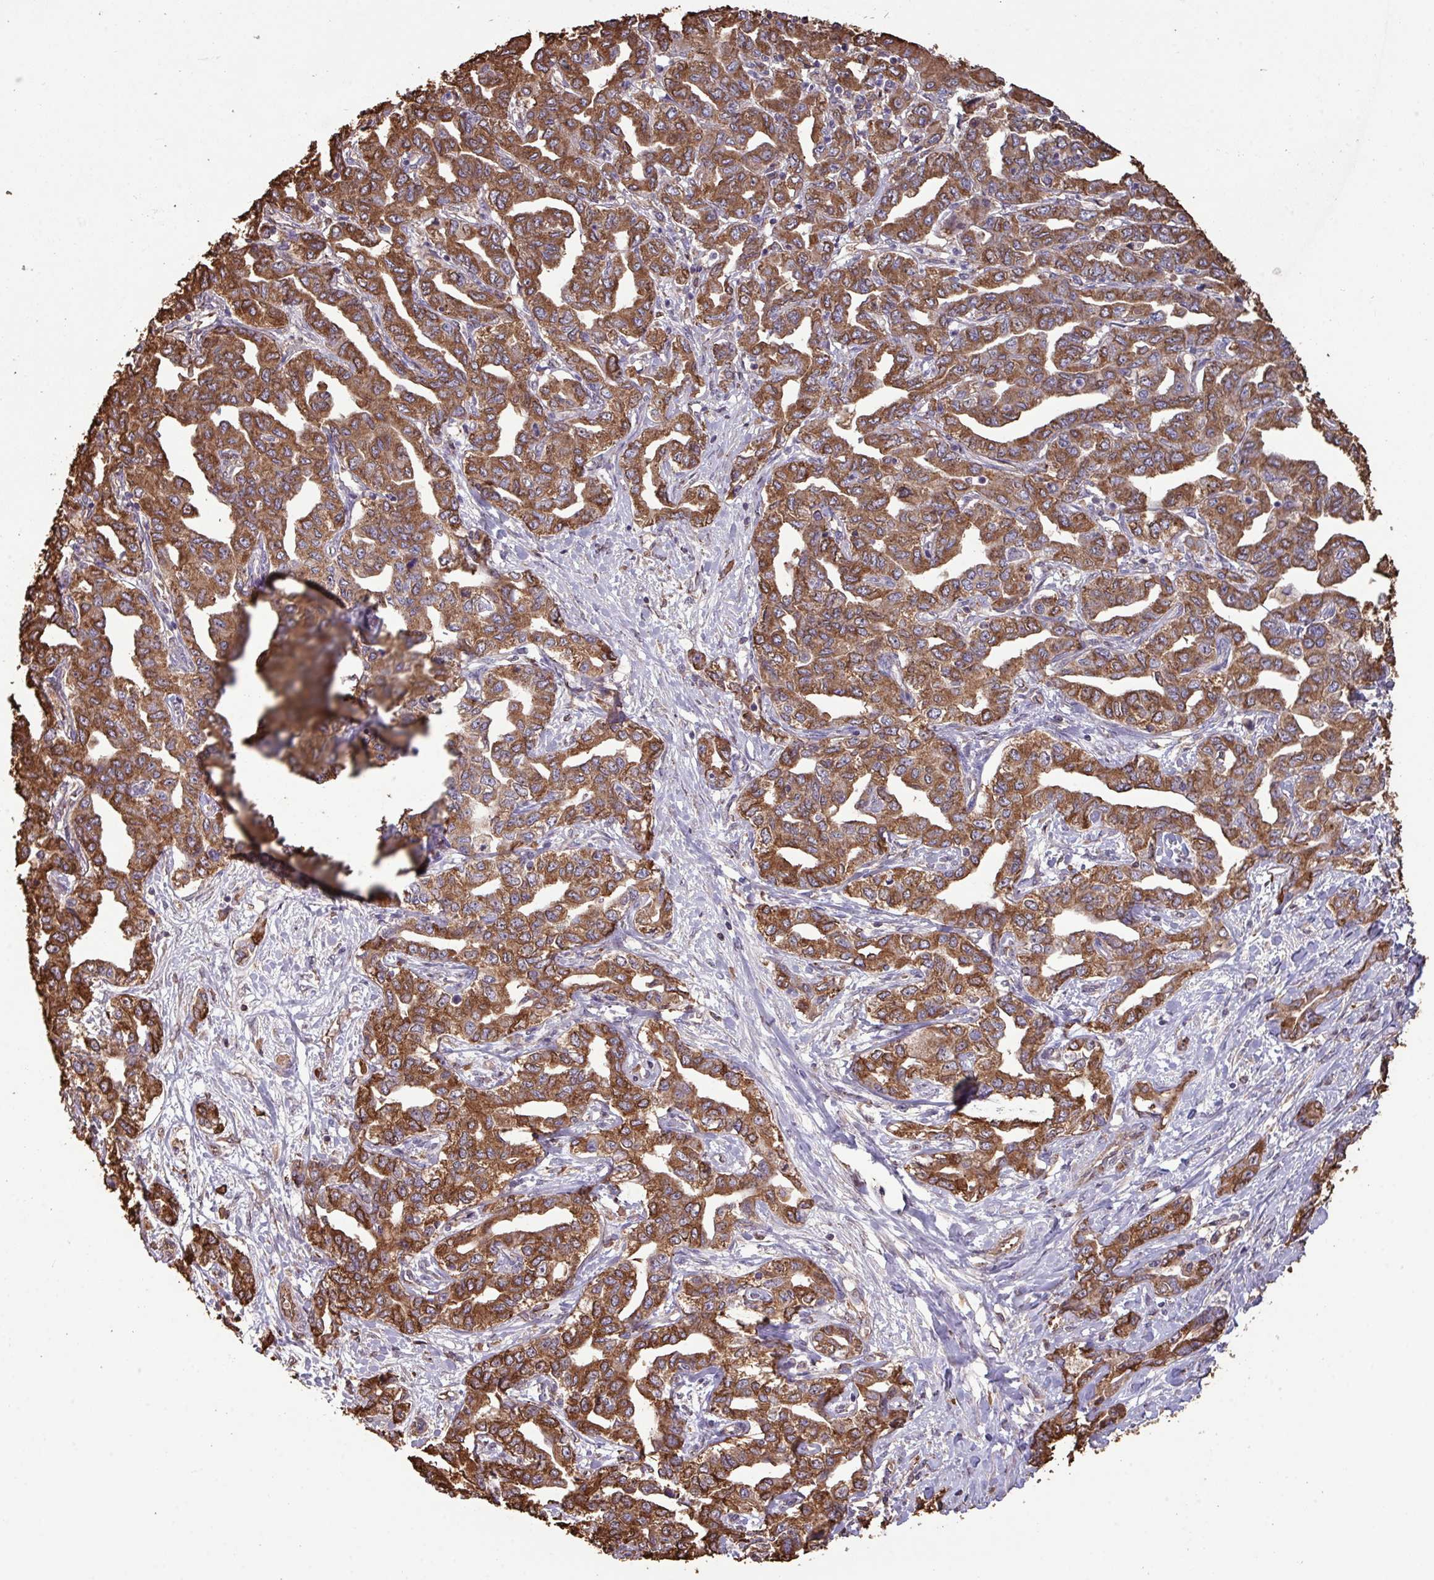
{"staining": {"intensity": "strong", "quantity": ">75%", "location": "cytoplasmic/membranous"}, "tissue": "liver cancer", "cell_type": "Tumor cells", "image_type": "cancer", "snomed": [{"axis": "morphology", "description": "Cholangiocarcinoma"}, {"axis": "topography", "description": "Liver"}], "caption": "Protein analysis of liver cancer tissue displays strong cytoplasmic/membranous staining in about >75% of tumor cells.", "gene": "CAMK2B", "patient": {"sex": "male", "age": 59}}